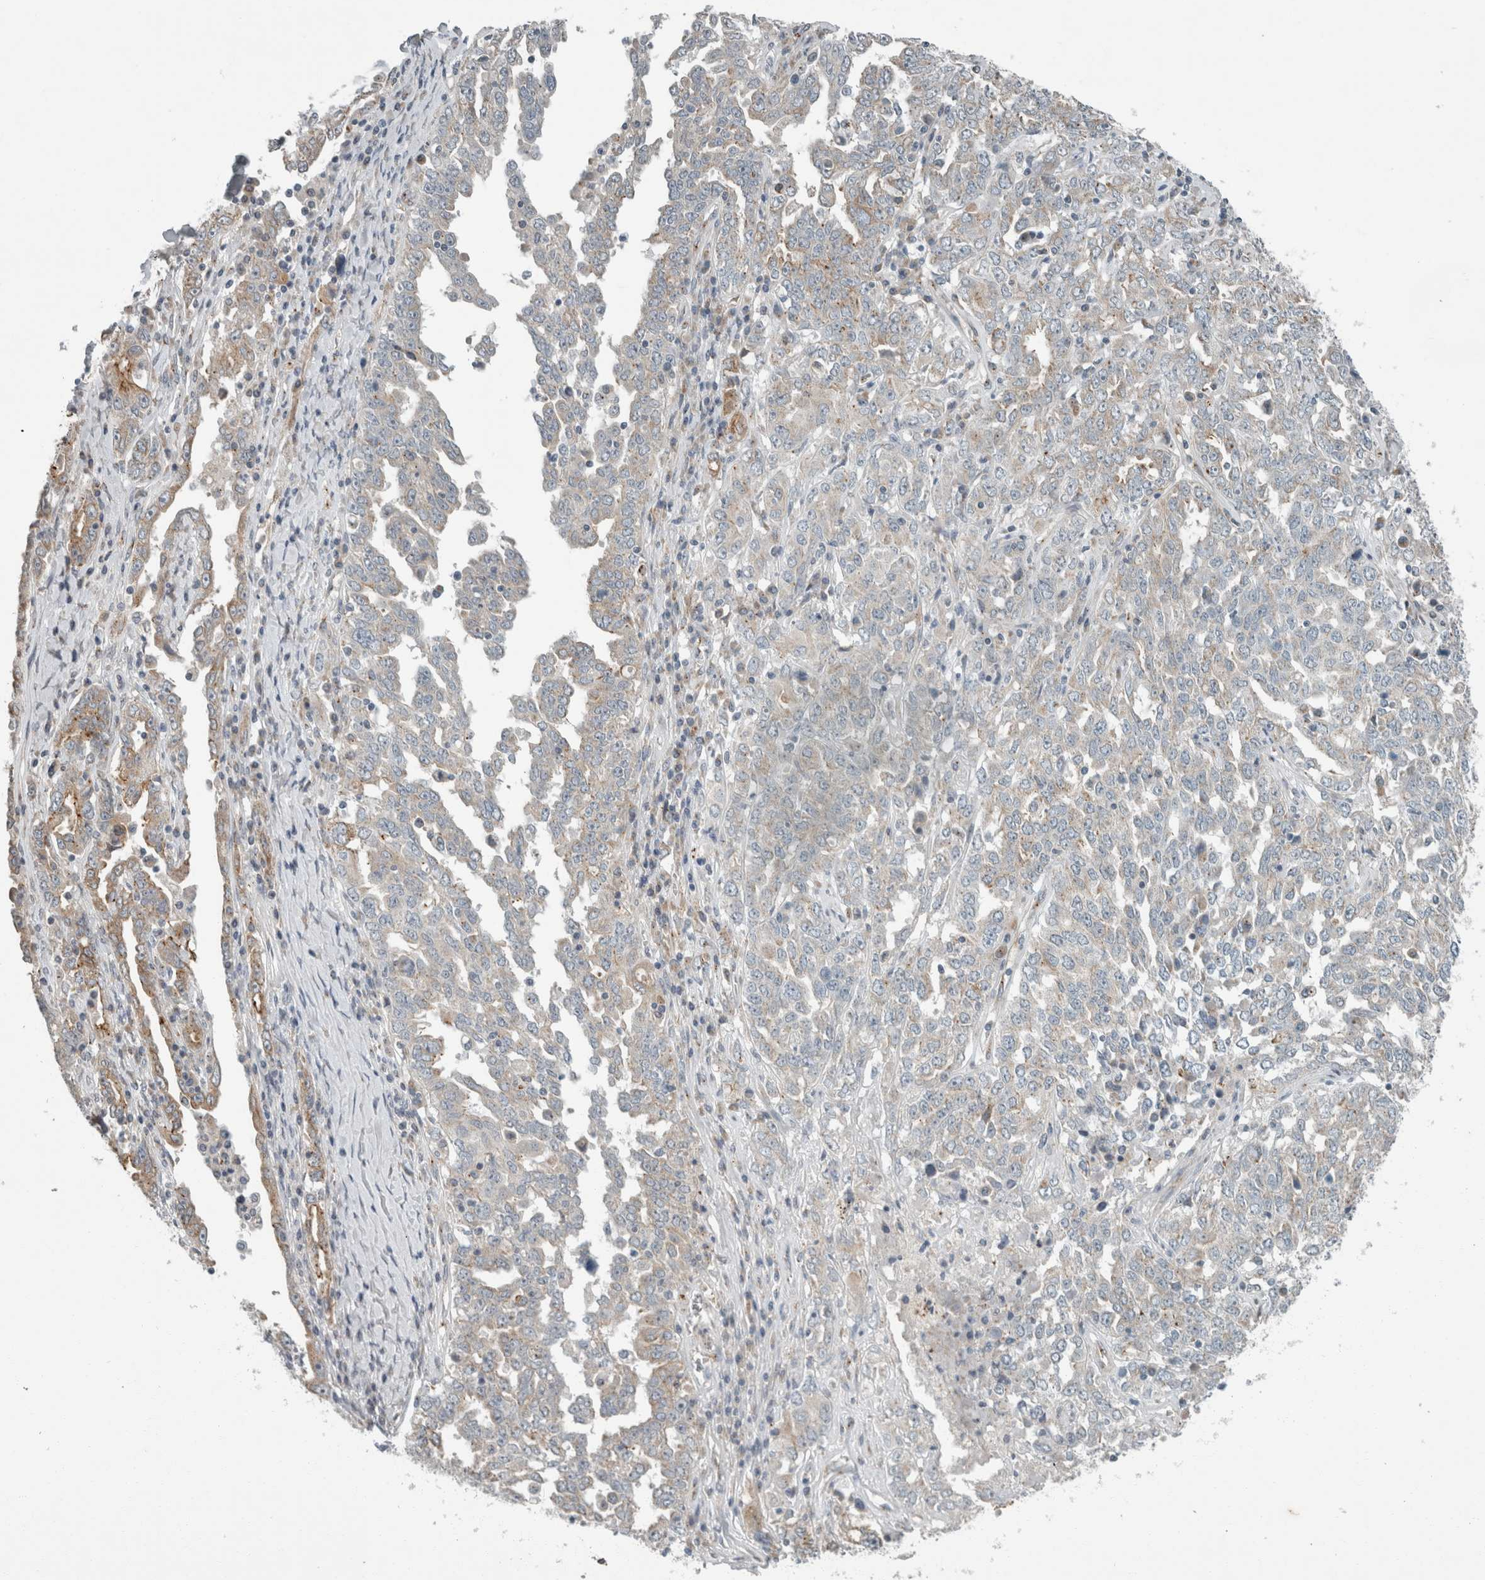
{"staining": {"intensity": "weak", "quantity": "<25%", "location": "cytoplasmic/membranous"}, "tissue": "ovarian cancer", "cell_type": "Tumor cells", "image_type": "cancer", "snomed": [{"axis": "morphology", "description": "Carcinoma, endometroid"}, {"axis": "topography", "description": "Ovary"}], "caption": "DAB immunohistochemical staining of human endometroid carcinoma (ovarian) shows no significant staining in tumor cells. (DAB (3,3'-diaminobenzidine) immunohistochemistry visualized using brightfield microscopy, high magnification).", "gene": "KIF1C", "patient": {"sex": "female", "age": 62}}